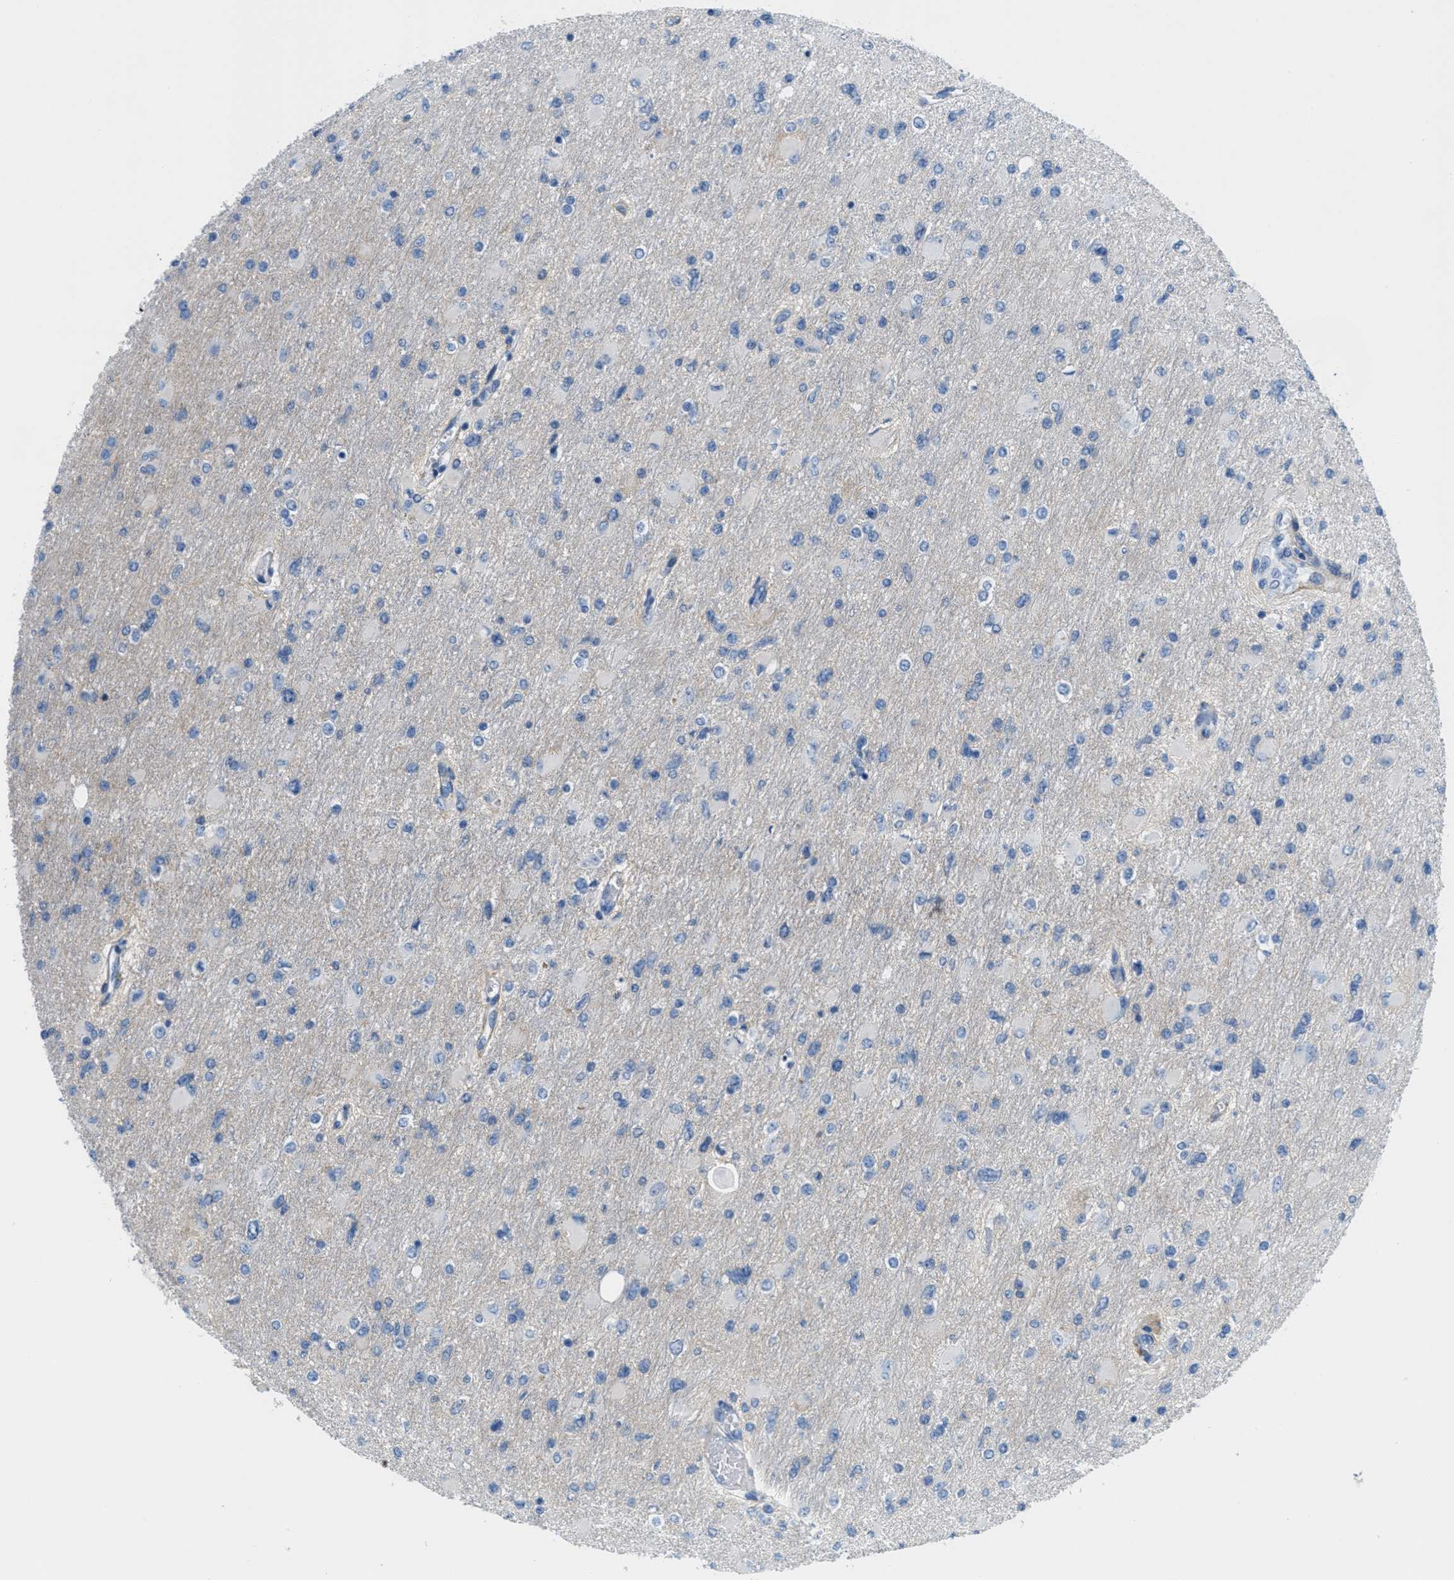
{"staining": {"intensity": "negative", "quantity": "none", "location": "none"}, "tissue": "glioma", "cell_type": "Tumor cells", "image_type": "cancer", "snomed": [{"axis": "morphology", "description": "Glioma, malignant, High grade"}, {"axis": "topography", "description": "Cerebral cortex"}], "caption": "Glioma was stained to show a protein in brown. There is no significant positivity in tumor cells.", "gene": "GPM6A", "patient": {"sex": "female", "age": 36}}